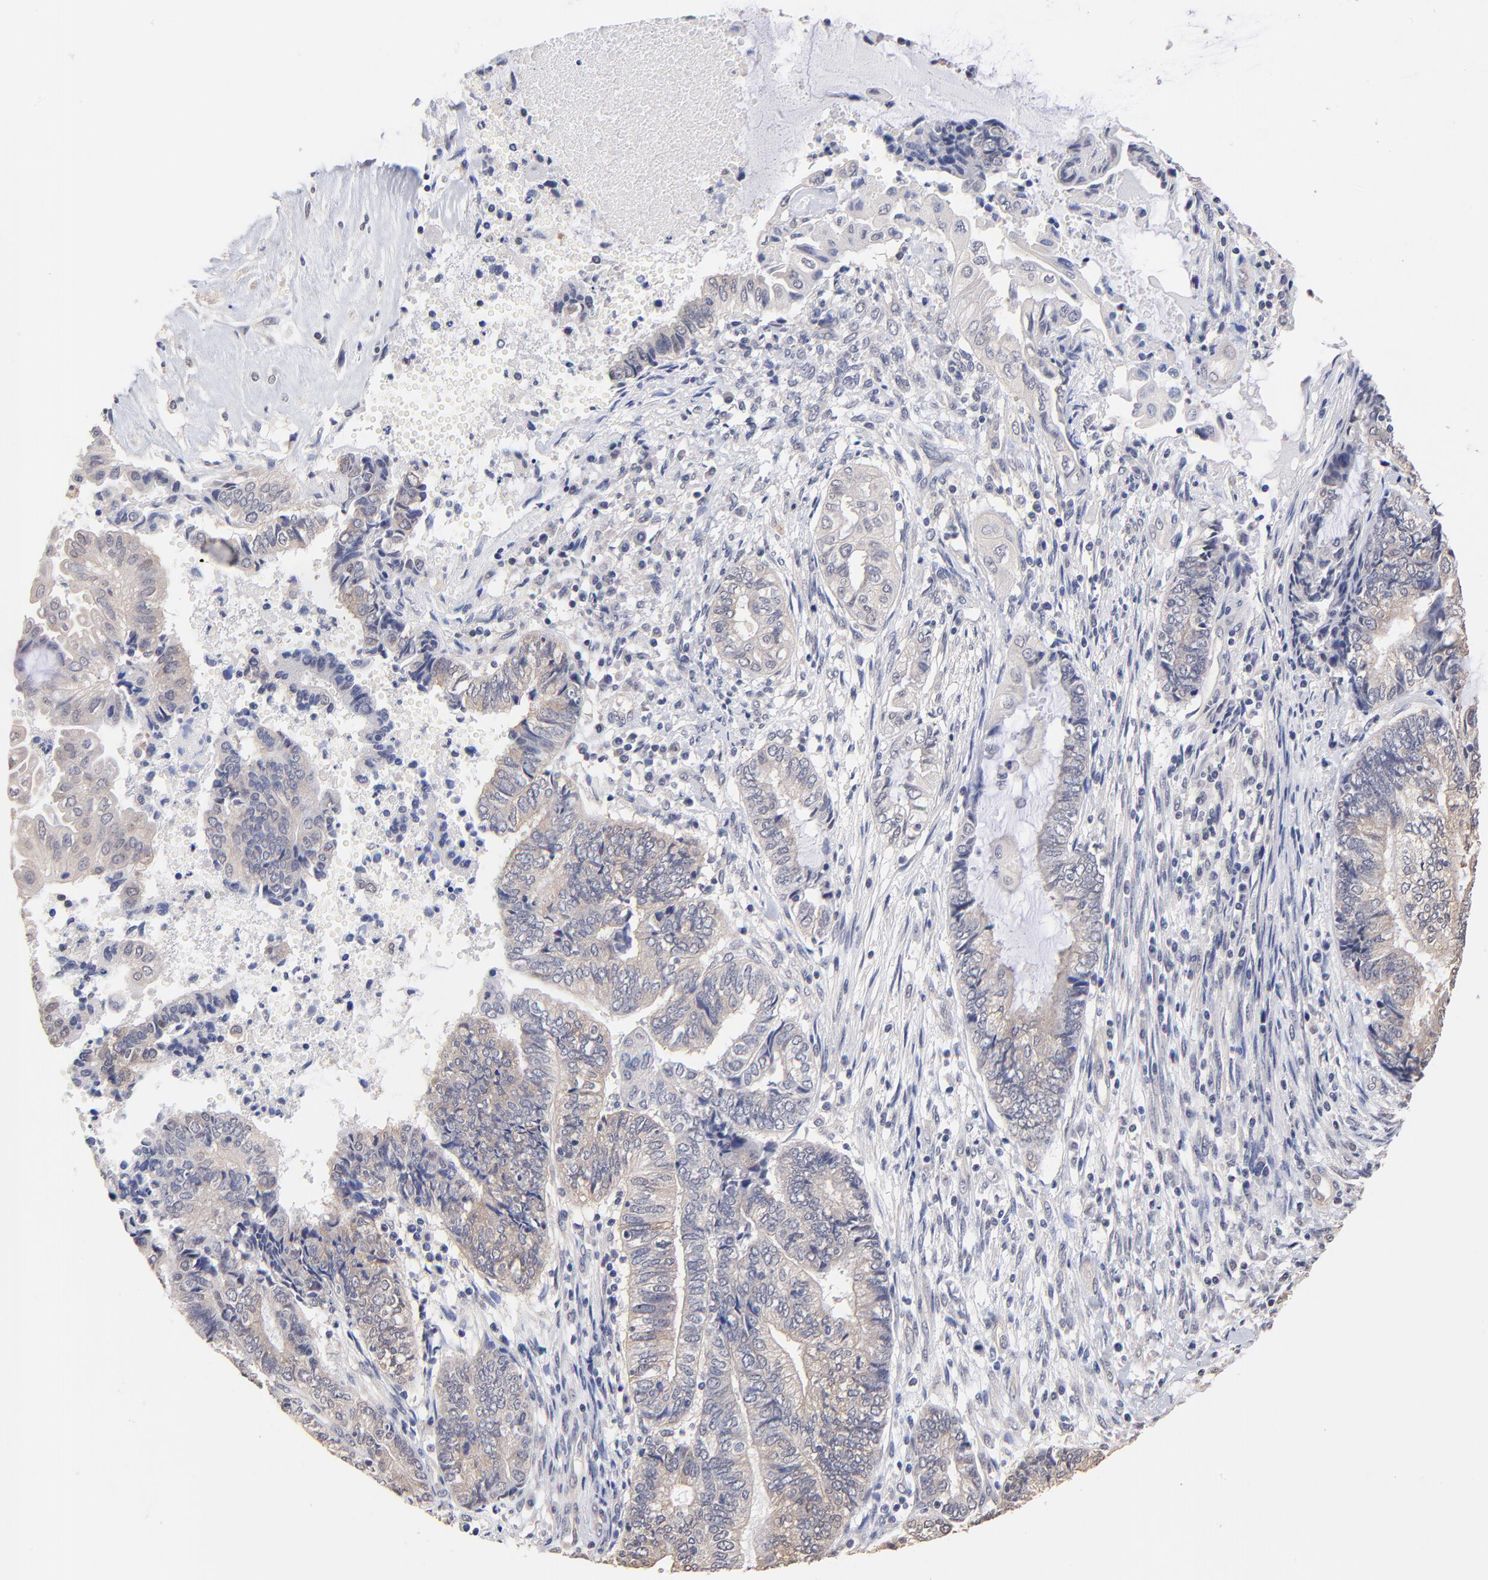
{"staining": {"intensity": "weak", "quantity": ">75%", "location": "cytoplasmic/membranous"}, "tissue": "endometrial cancer", "cell_type": "Tumor cells", "image_type": "cancer", "snomed": [{"axis": "morphology", "description": "Adenocarcinoma, NOS"}, {"axis": "topography", "description": "Uterus"}, {"axis": "topography", "description": "Endometrium"}], "caption": "DAB immunohistochemical staining of human endometrial adenocarcinoma exhibits weak cytoplasmic/membranous protein expression in approximately >75% of tumor cells.", "gene": "RIBC2", "patient": {"sex": "female", "age": 70}}